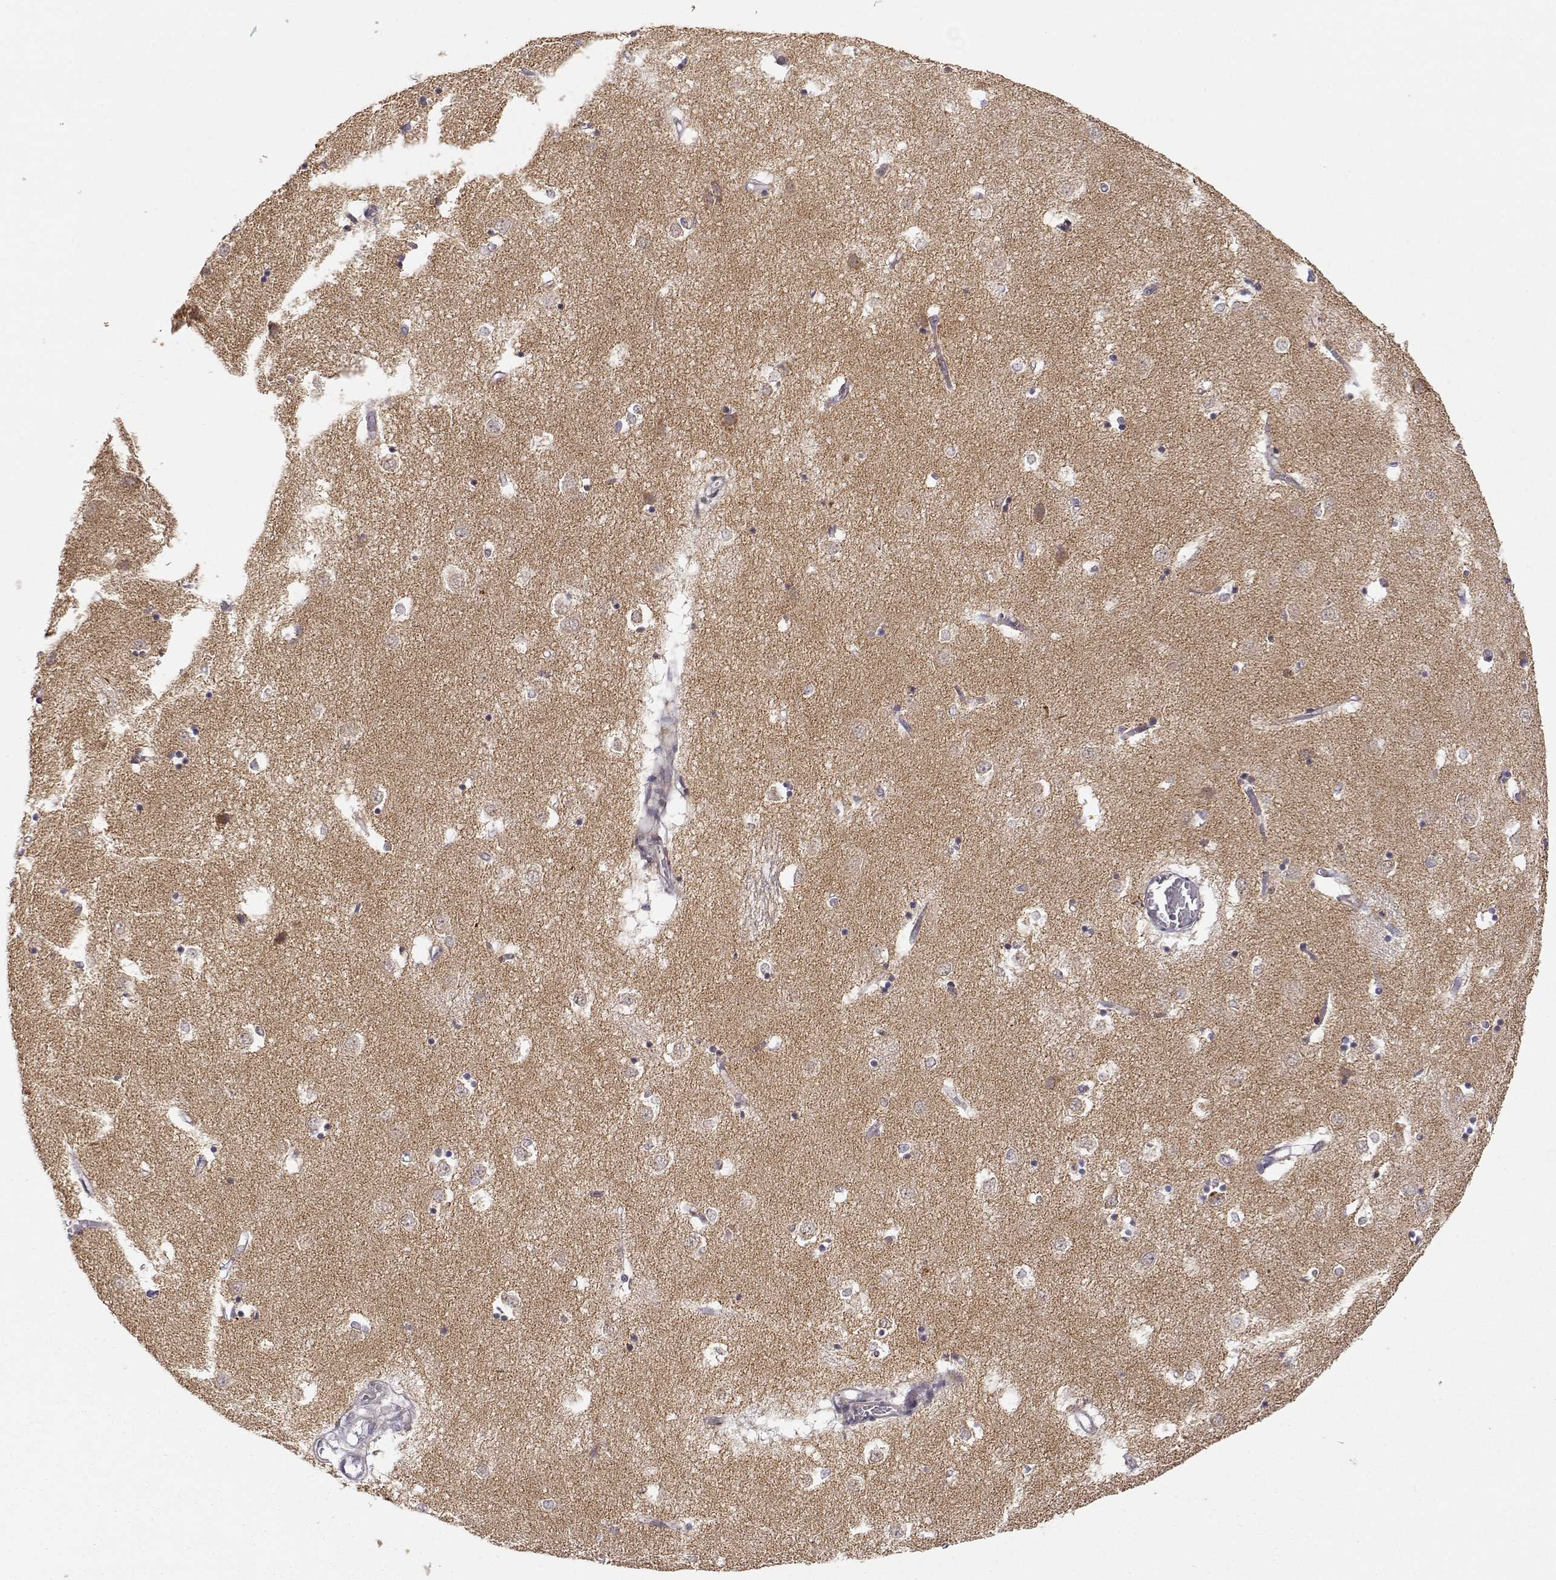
{"staining": {"intensity": "weak", "quantity": ">75%", "location": "cytoplasmic/membranous"}, "tissue": "caudate", "cell_type": "Glial cells", "image_type": "normal", "snomed": [{"axis": "morphology", "description": "Normal tissue, NOS"}, {"axis": "topography", "description": "Lateral ventricle wall"}], "caption": "A brown stain shows weak cytoplasmic/membranous positivity of a protein in glial cells of benign caudate.", "gene": "EXOG", "patient": {"sex": "male", "age": 54}}